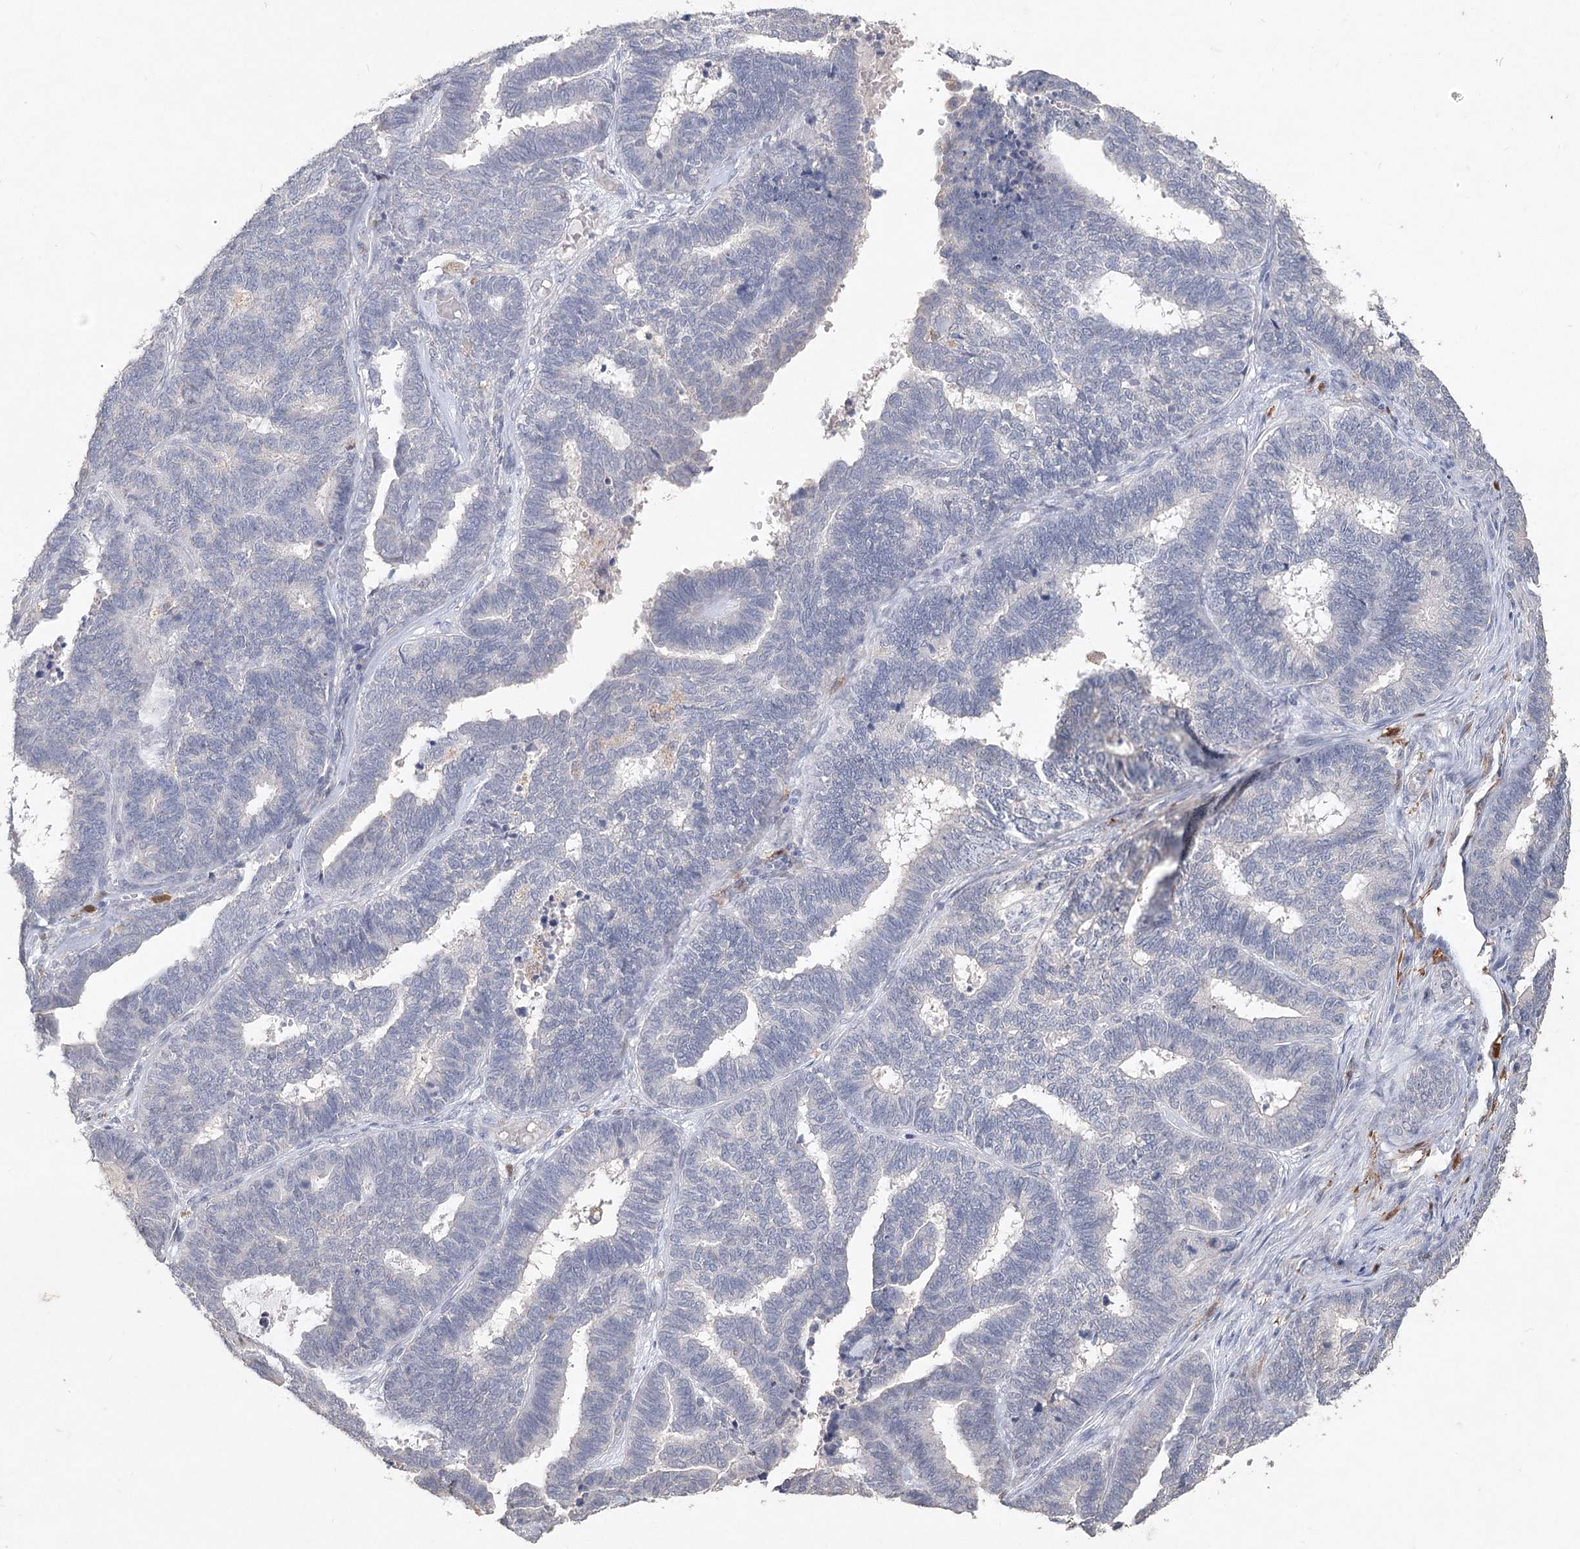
{"staining": {"intensity": "negative", "quantity": "none", "location": "none"}, "tissue": "endometrial cancer", "cell_type": "Tumor cells", "image_type": "cancer", "snomed": [{"axis": "morphology", "description": "Adenocarcinoma, NOS"}, {"axis": "topography", "description": "Endometrium"}], "caption": "There is no significant expression in tumor cells of endometrial cancer. Brightfield microscopy of immunohistochemistry stained with DAB (brown) and hematoxylin (blue), captured at high magnification.", "gene": "ARSI", "patient": {"sex": "female", "age": 70}}